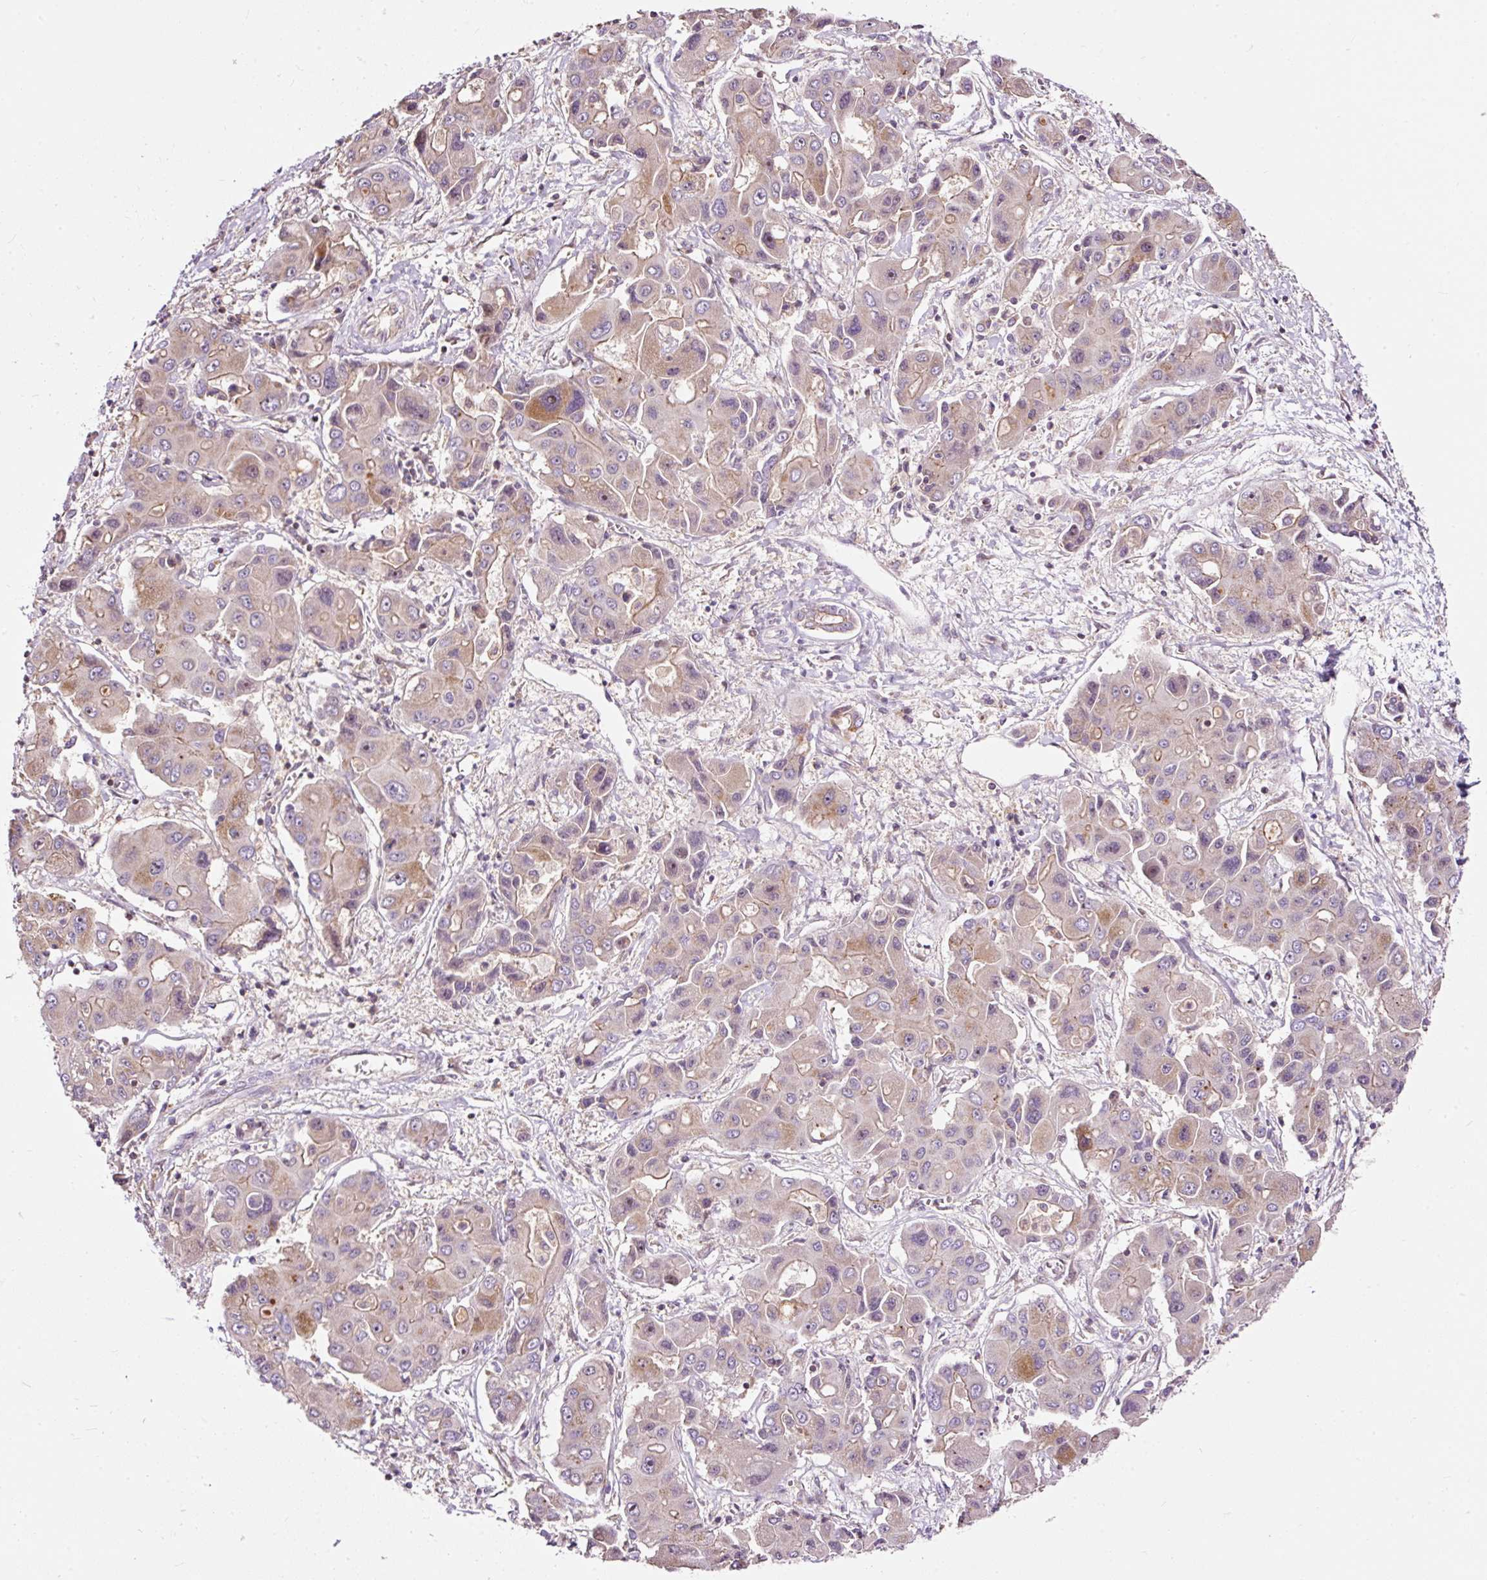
{"staining": {"intensity": "moderate", "quantity": "<25%", "location": "cytoplasmic/membranous"}, "tissue": "liver cancer", "cell_type": "Tumor cells", "image_type": "cancer", "snomed": [{"axis": "morphology", "description": "Cholangiocarcinoma"}, {"axis": "topography", "description": "Liver"}], "caption": "An IHC photomicrograph of tumor tissue is shown. Protein staining in brown shows moderate cytoplasmic/membranous positivity in liver cancer (cholangiocarcinoma) within tumor cells.", "gene": "BOLA3", "patient": {"sex": "male", "age": 67}}